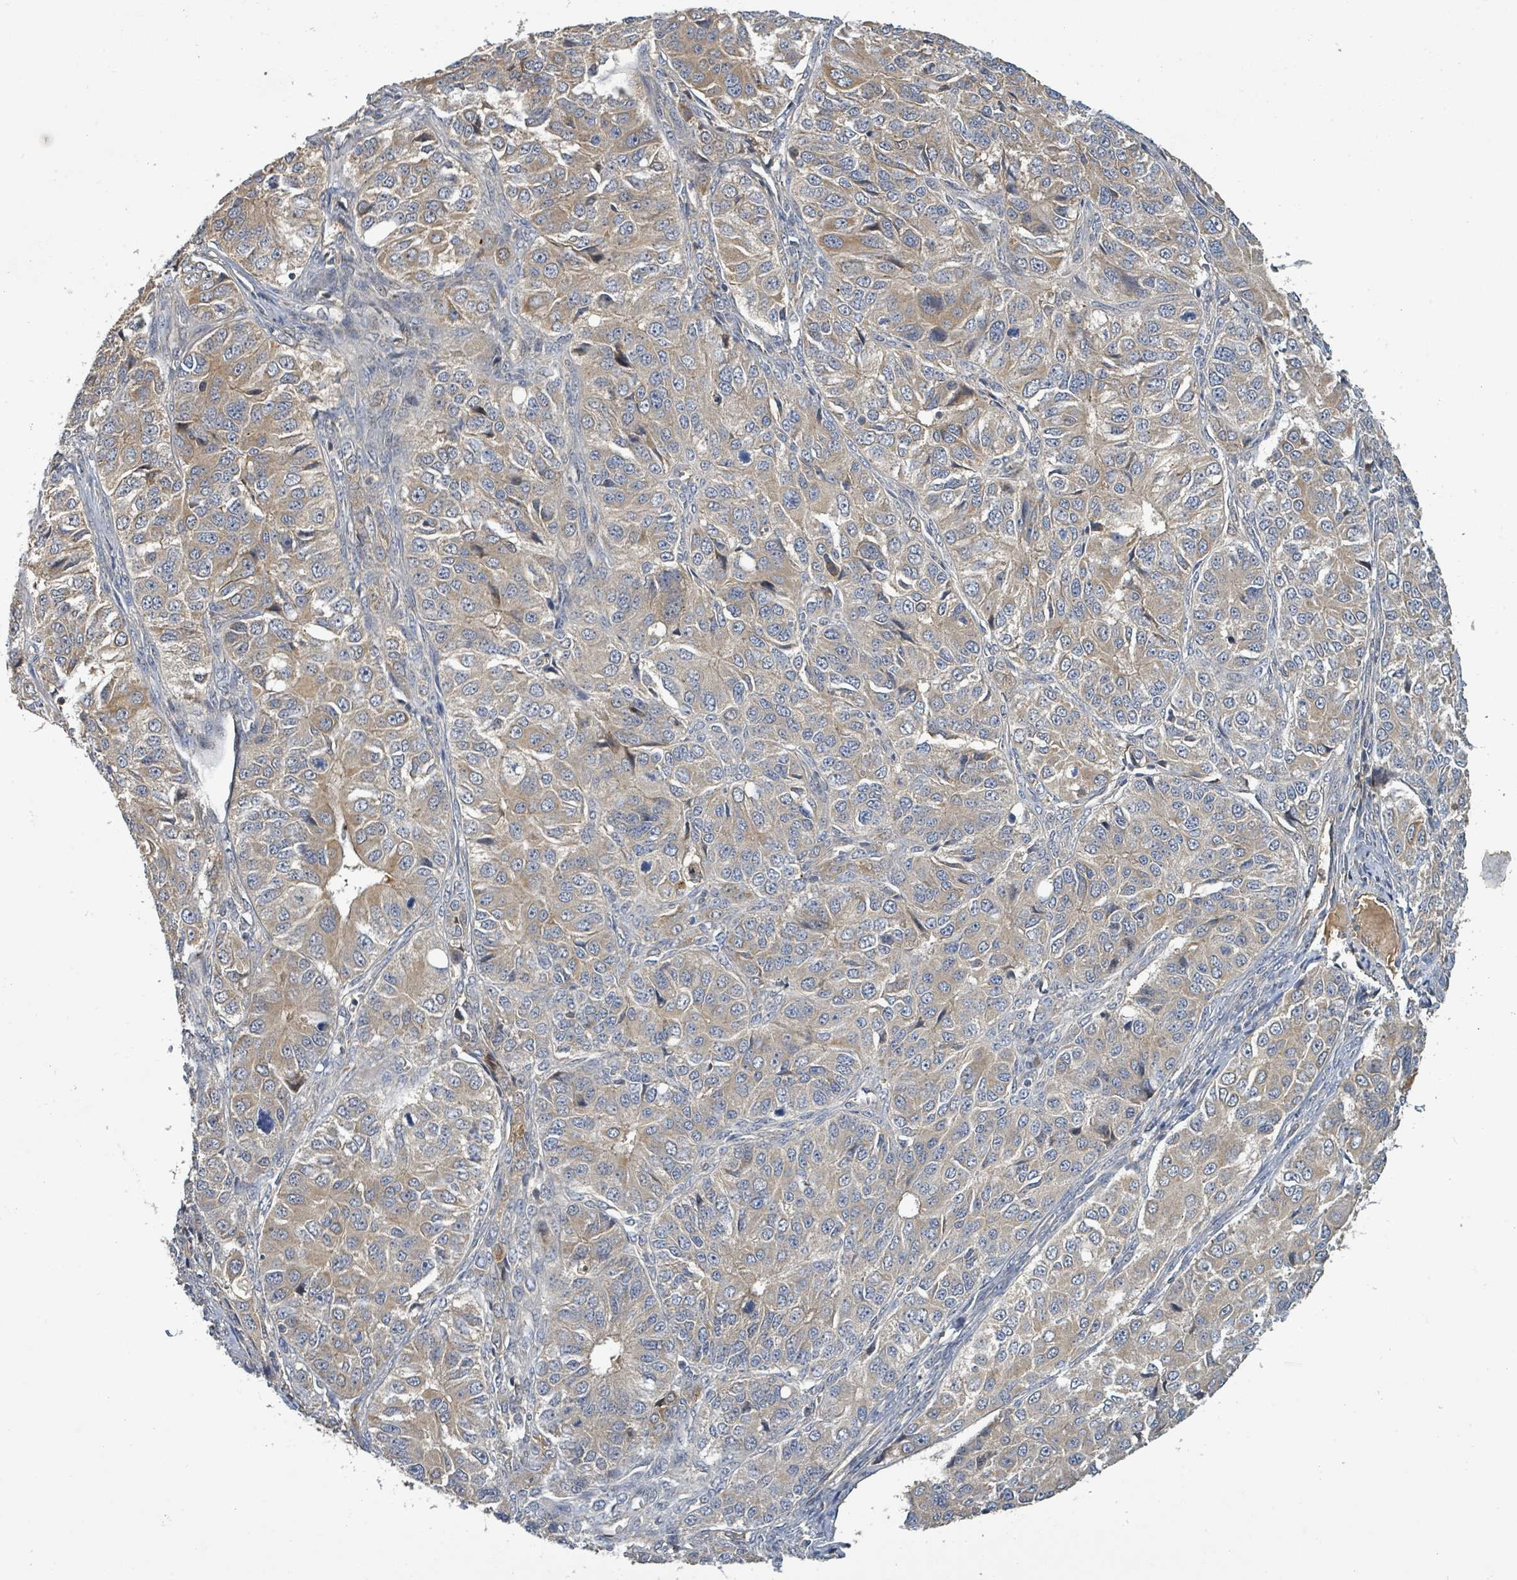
{"staining": {"intensity": "weak", "quantity": ">75%", "location": "cytoplasmic/membranous"}, "tissue": "ovarian cancer", "cell_type": "Tumor cells", "image_type": "cancer", "snomed": [{"axis": "morphology", "description": "Carcinoma, endometroid"}, {"axis": "topography", "description": "Ovary"}], "caption": "Approximately >75% of tumor cells in human endometroid carcinoma (ovarian) show weak cytoplasmic/membranous protein positivity as visualized by brown immunohistochemical staining.", "gene": "STARD4", "patient": {"sex": "female", "age": 51}}